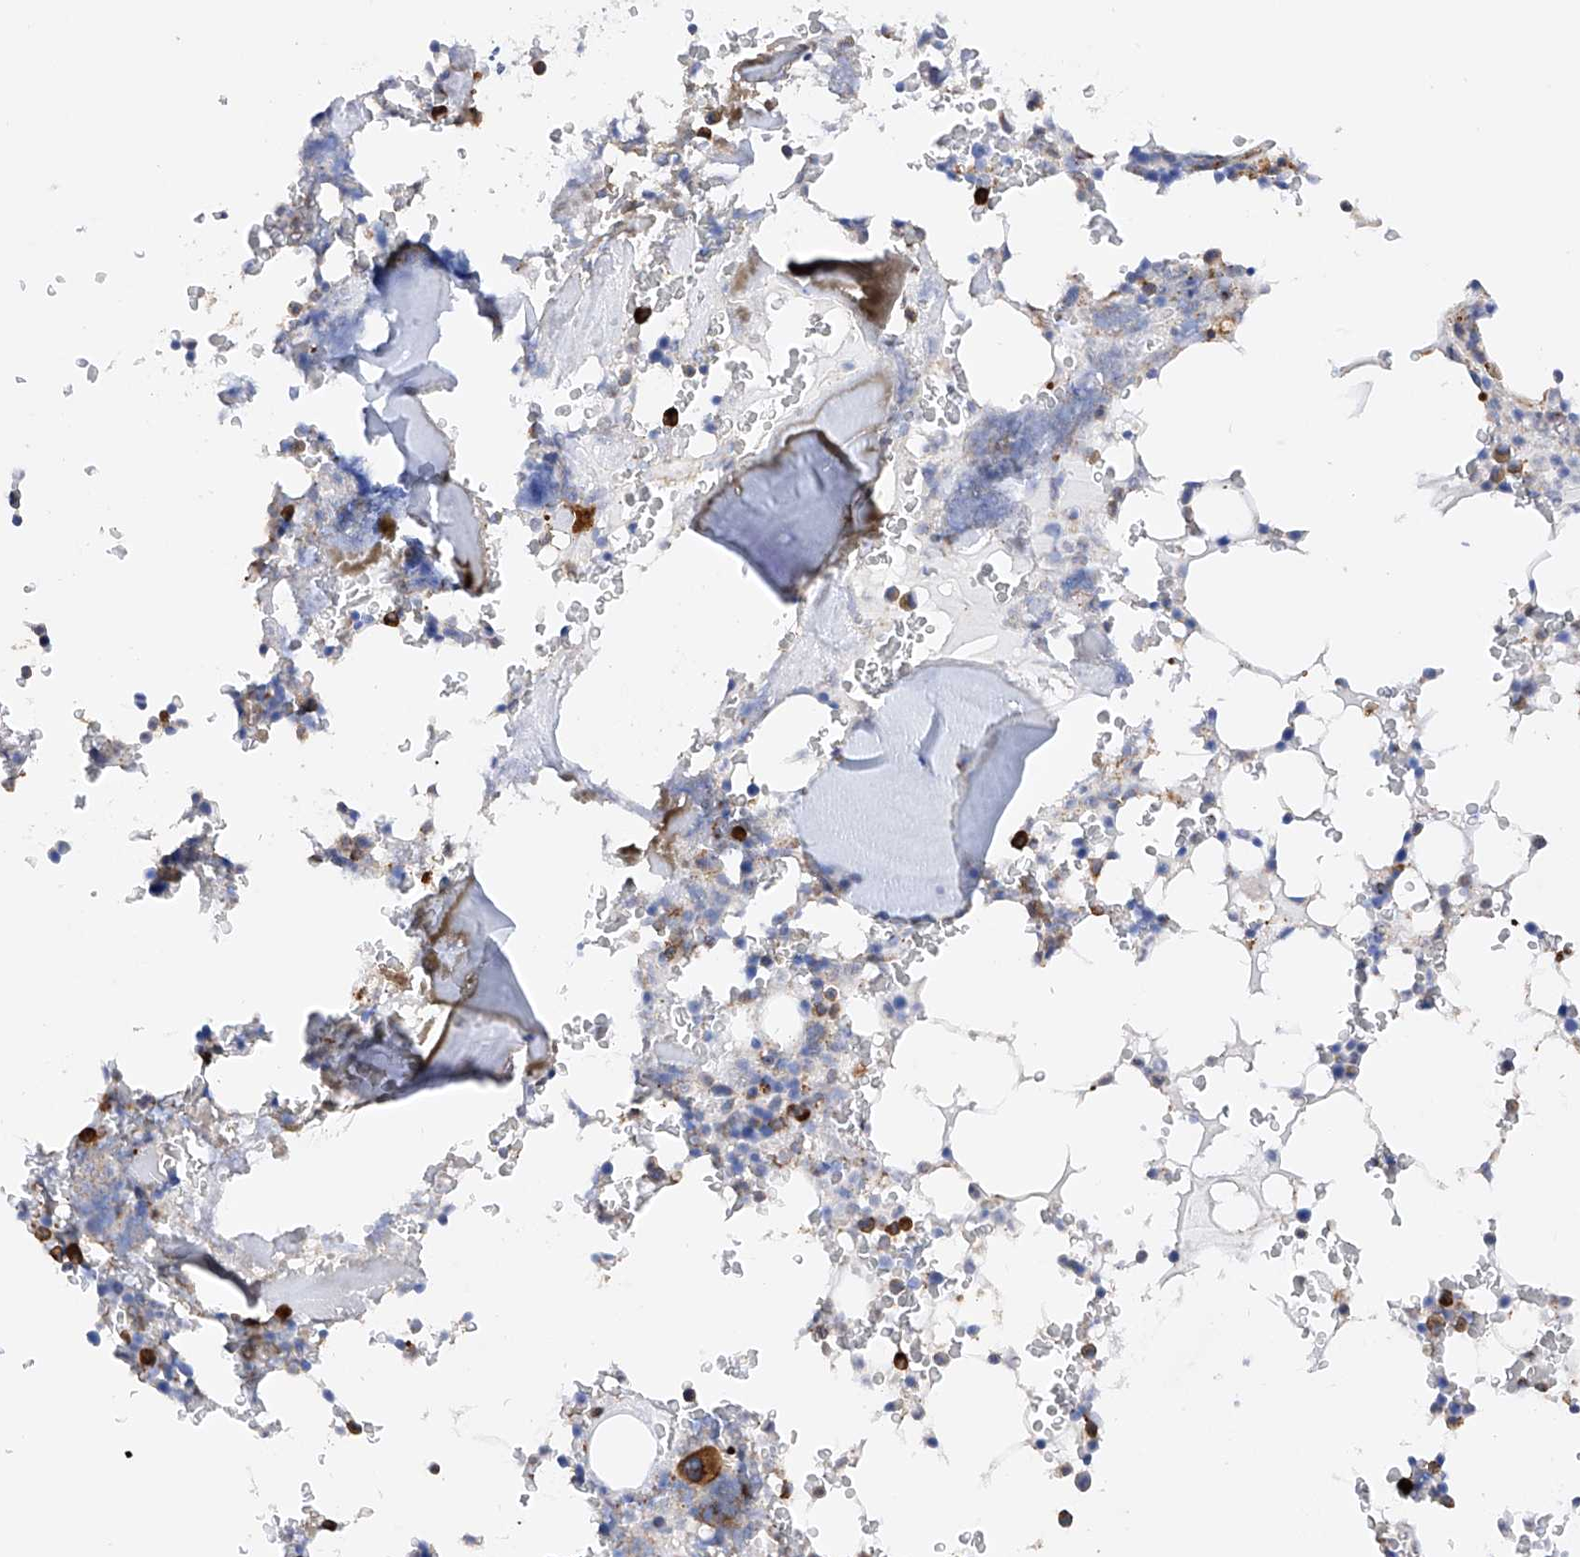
{"staining": {"intensity": "strong", "quantity": "<25%", "location": "cytoplasmic/membranous"}, "tissue": "bone marrow", "cell_type": "Hematopoietic cells", "image_type": "normal", "snomed": [{"axis": "morphology", "description": "Normal tissue, NOS"}, {"axis": "topography", "description": "Bone marrow"}], "caption": "Immunohistochemical staining of normal human bone marrow displays strong cytoplasmic/membranous protein staining in about <25% of hematopoietic cells. Nuclei are stained in blue.", "gene": "PDIA5", "patient": {"sex": "male", "age": 58}}